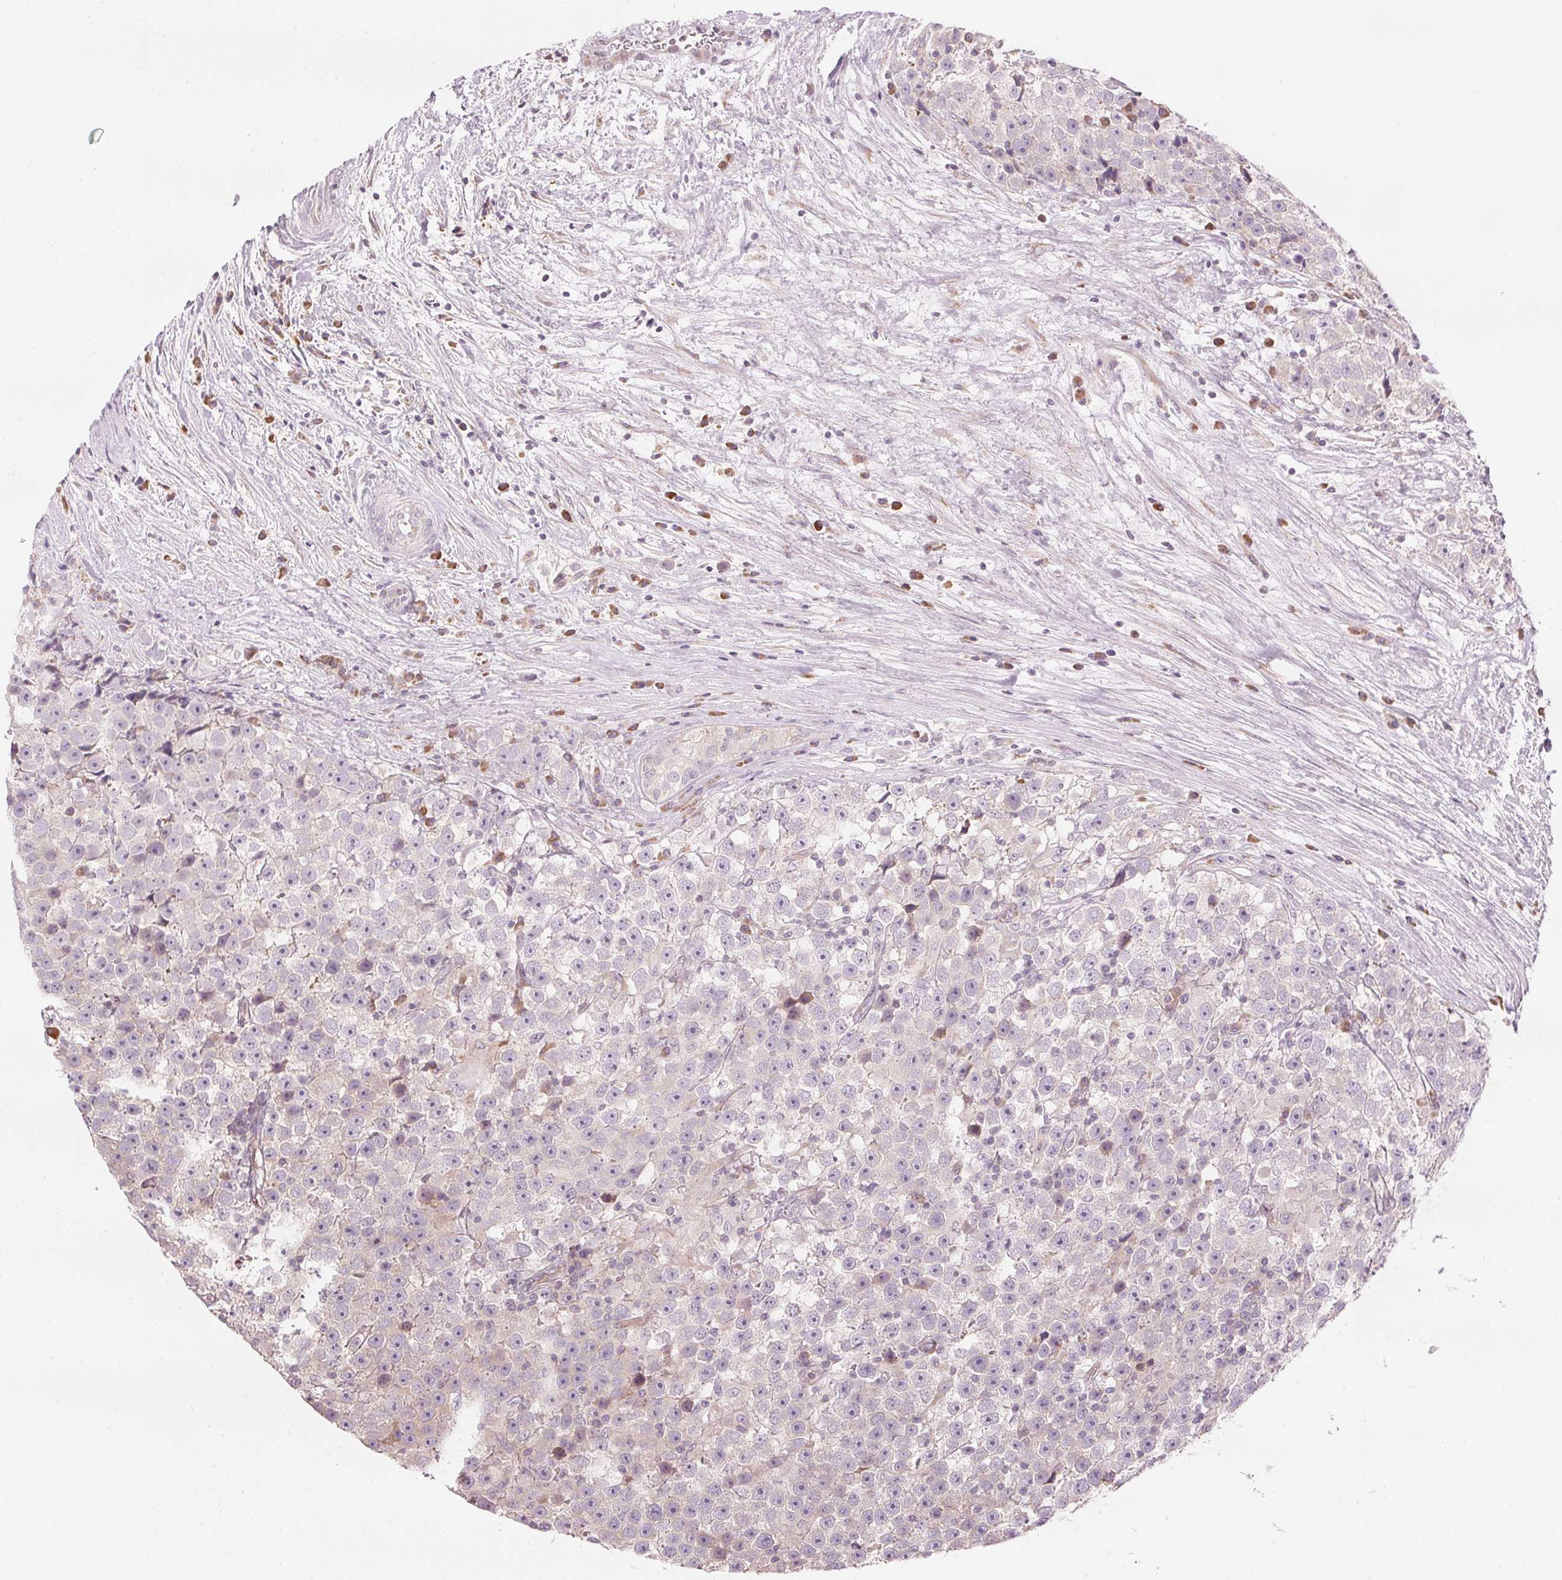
{"staining": {"intensity": "negative", "quantity": "none", "location": "none"}, "tissue": "testis cancer", "cell_type": "Tumor cells", "image_type": "cancer", "snomed": [{"axis": "morphology", "description": "Seminoma, NOS"}, {"axis": "topography", "description": "Testis"}], "caption": "Image shows no protein staining in tumor cells of testis seminoma tissue. Nuclei are stained in blue.", "gene": "GNMT", "patient": {"sex": "male", "age": 31}}